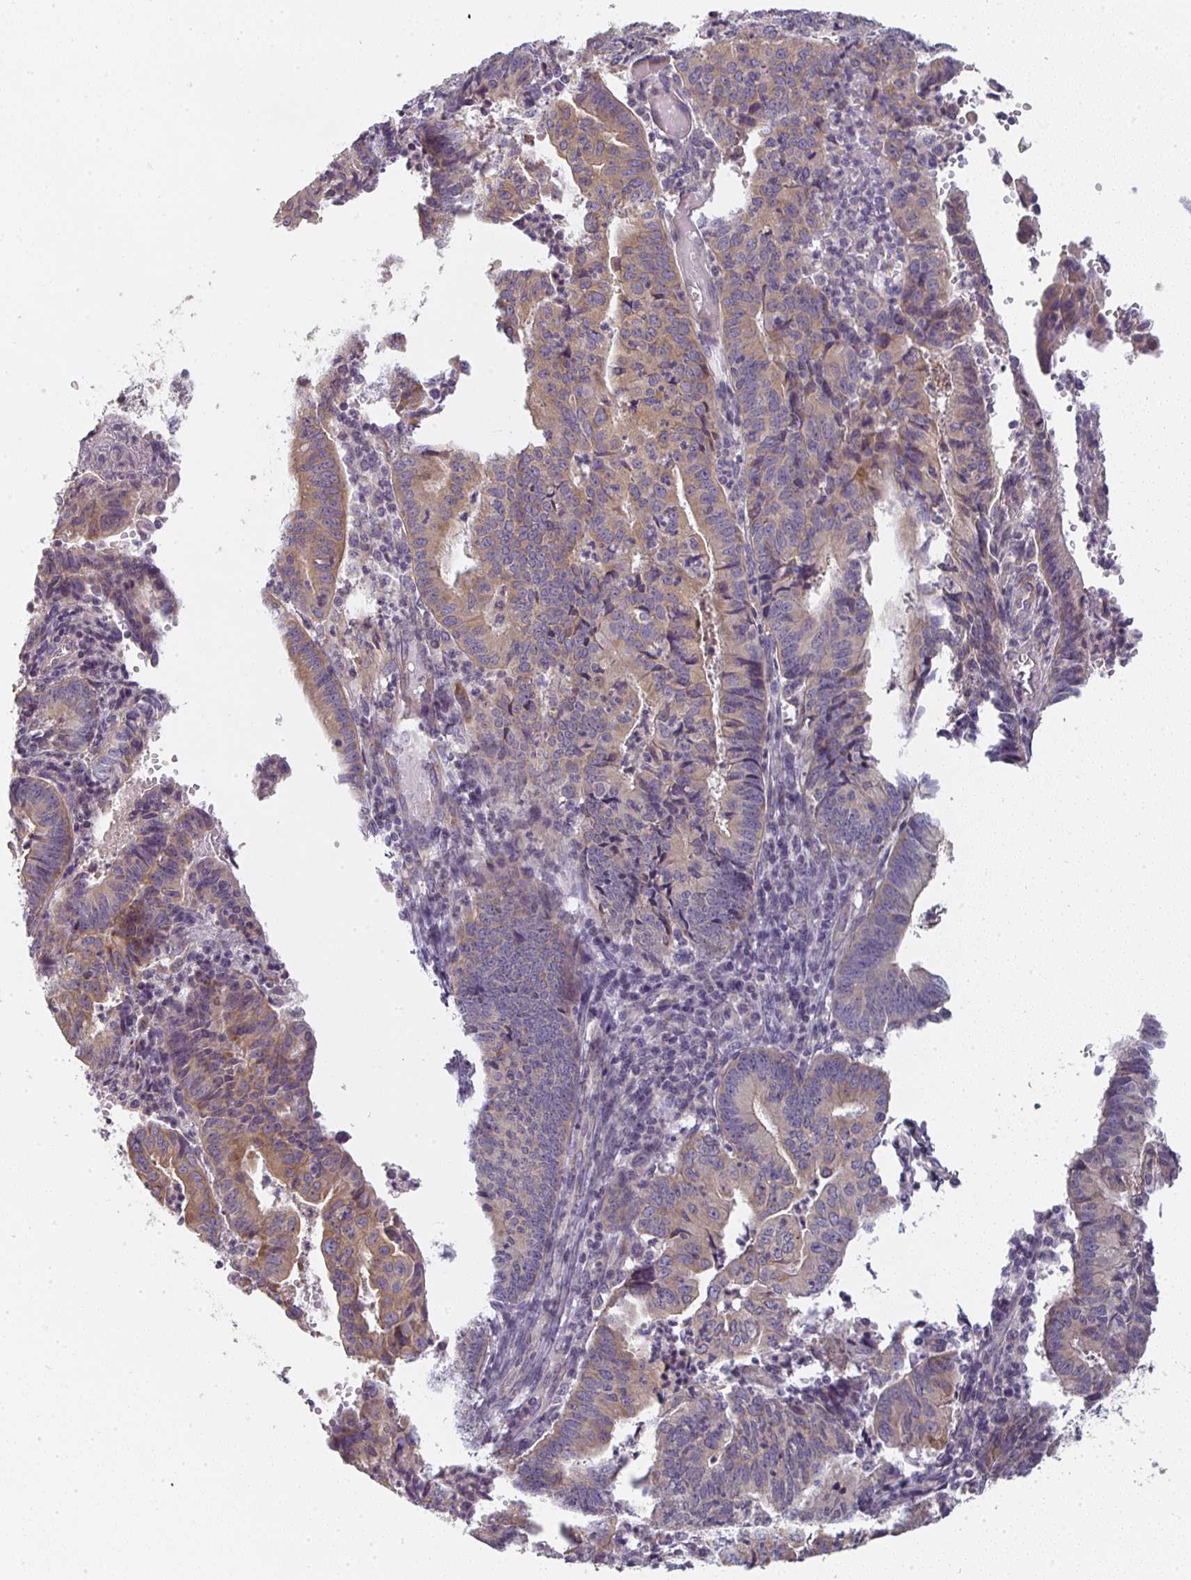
{"staining": {"intensity": "weak", "quantity": ">75%", "location": "cytoplasmic/membranous"}, "tissue": "endometrial cancer", "cell_type": "Tumor cells", "image_type": "cancer", "snomed": [{"axis": "morphology", "description": "Adenocarcinoma, NOS"}, {"axis": "topography", "description": "Endometrium"}], "caption": "Immunohistochemistry (IHC) (DAB (3,3'-diaminobenzidine)) staining of endometrial adenocarcinoma reveals weak cytoplasmic/membranous protein positivity in approximately >75% of tumor cells.", "gene": "CTHRC1", "patient": {"sex": "female", "age": 60}}